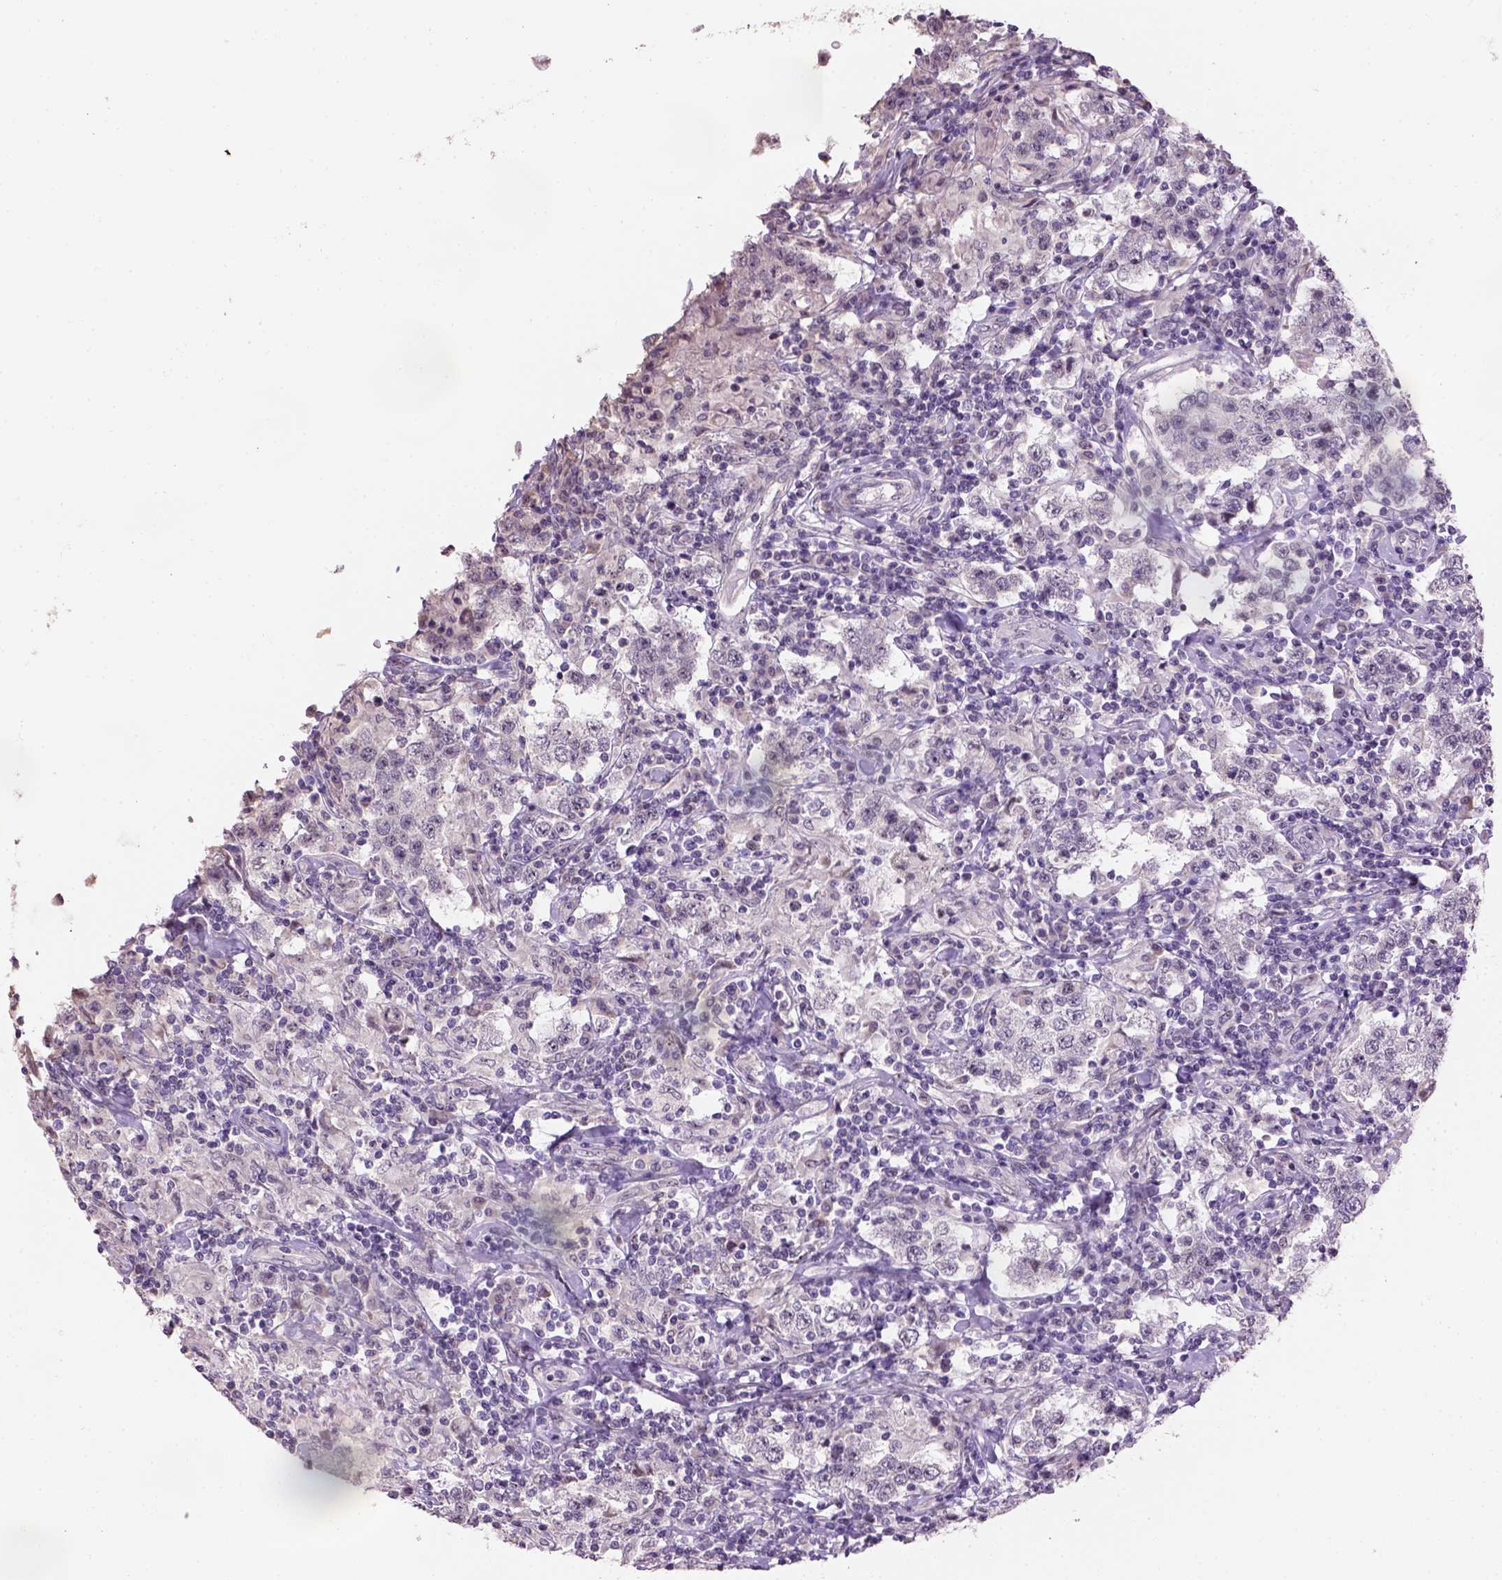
{"staining": {"intensity": "negative", "quantity": "none", "location": "none"}, "tissue": "testis cancer", "cell_type": "Tumor cells", "image_type": "cancer", "snomed": [{"axis": "morphology", "description": "Seminoma, NOS"}, {"axis": "morphology", "description": "Carcinoma, Embryonal, NOS"}, {"axis": "topography", "description": "Testis"}], "caption": "Testis embryonal carcinoma was stained to show a protein in brown. There is no significant expression in tumor cells.", "gene": "DDX50", "patient": {"sex": "male", "age": 41}}